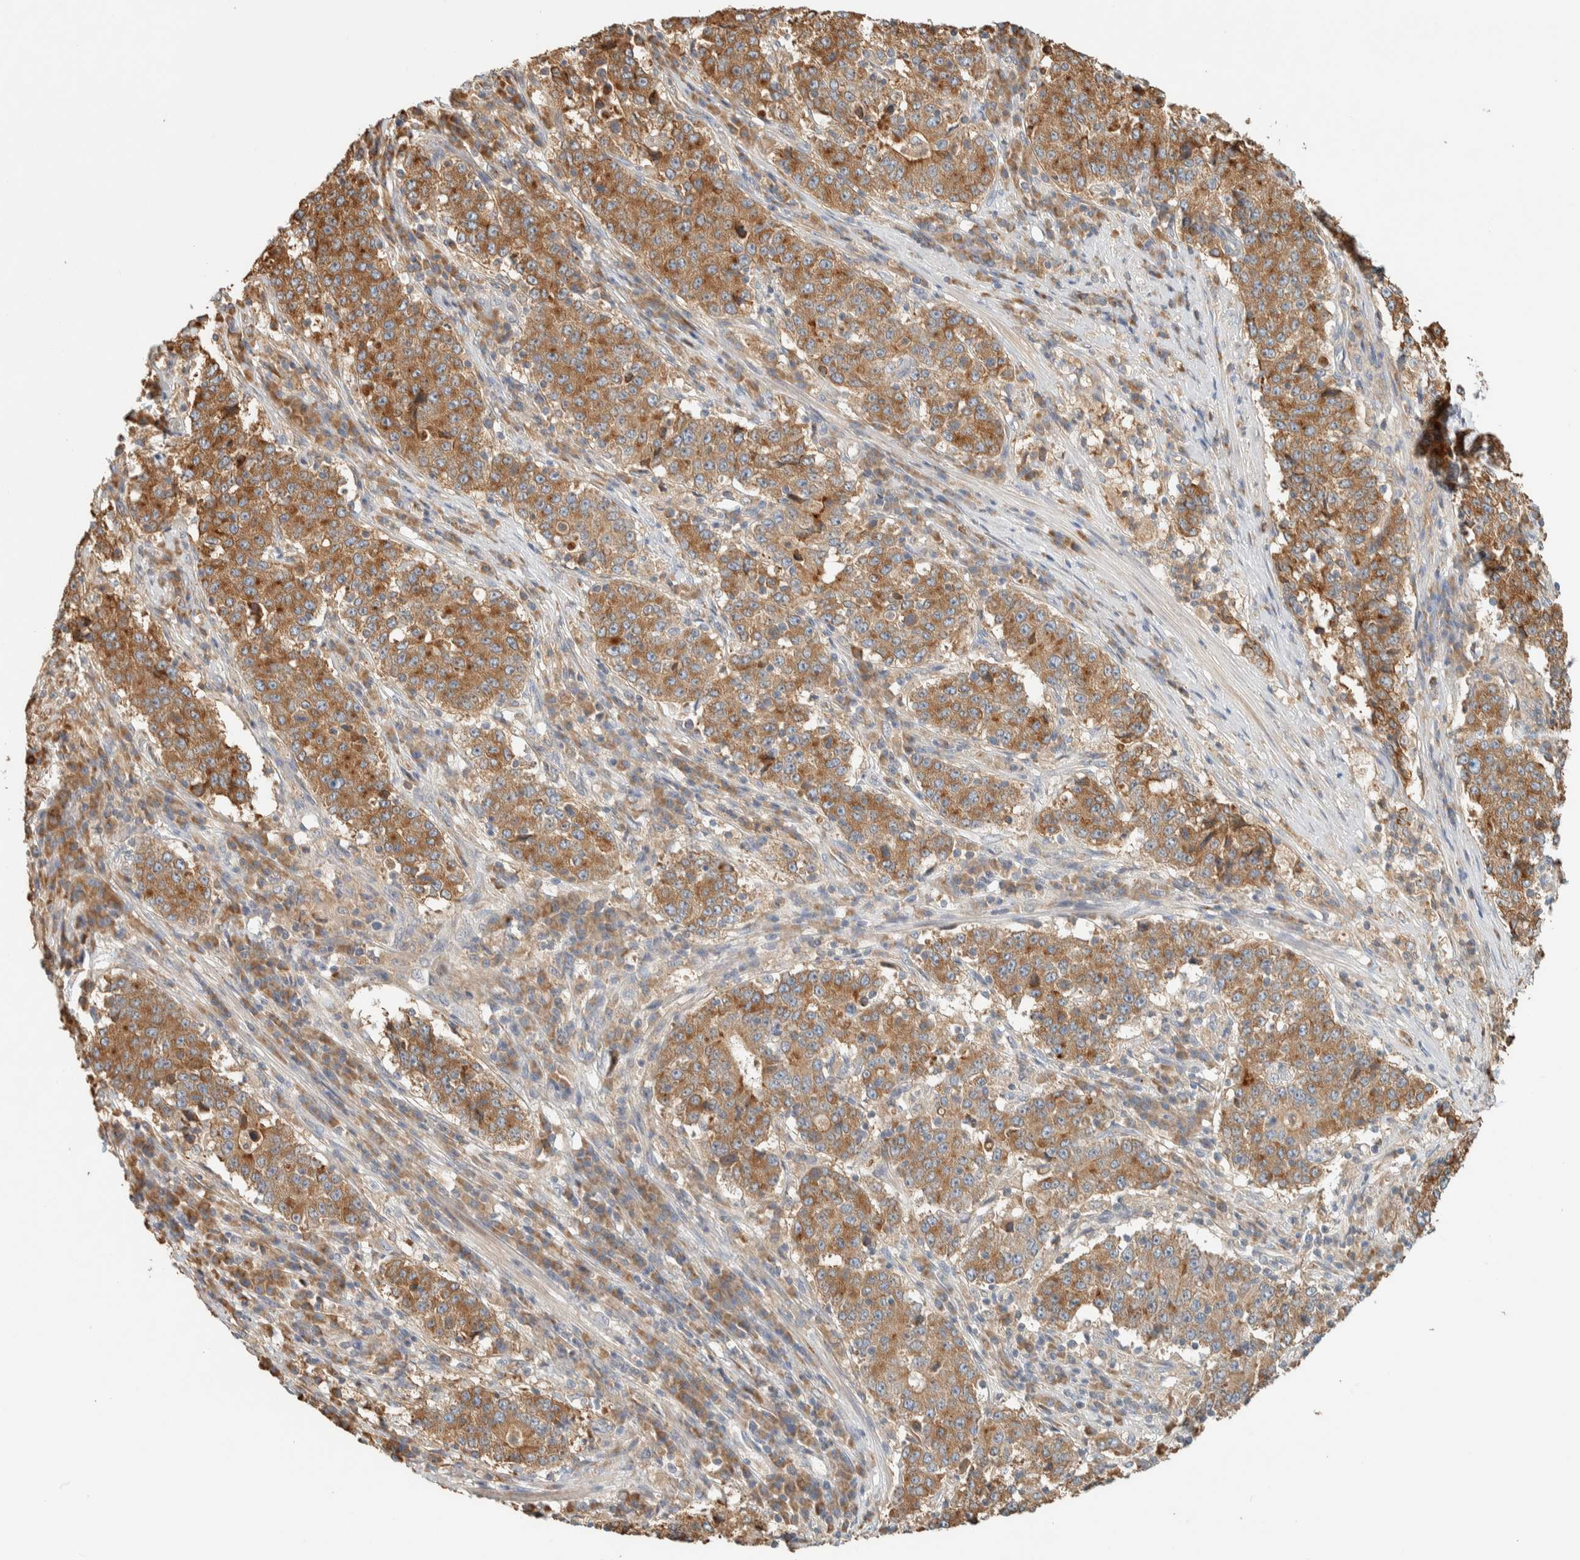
{"staining": {"intensity": "moderate", "quantity": ">75%", "location": "cytoplasmic/membranous"}, "tissue": "stomach cancer", "cell_type": "Tumor cells", "image_type": "cancer", "snomed": [{"axis": "morphology", "description": "Adenocarcinoma, NOS"}, {"axis": "topography", "description": "Stomach"}], "caption": "The micrograph demonstrates staining of adenocarcinoma (stomach), revealing moderate cytoplasmic/membranous protein positivity (brown color) within tumor cells.", "gene": "RAB11FIP1", "patient": {"sex": "male", "age": 59}}